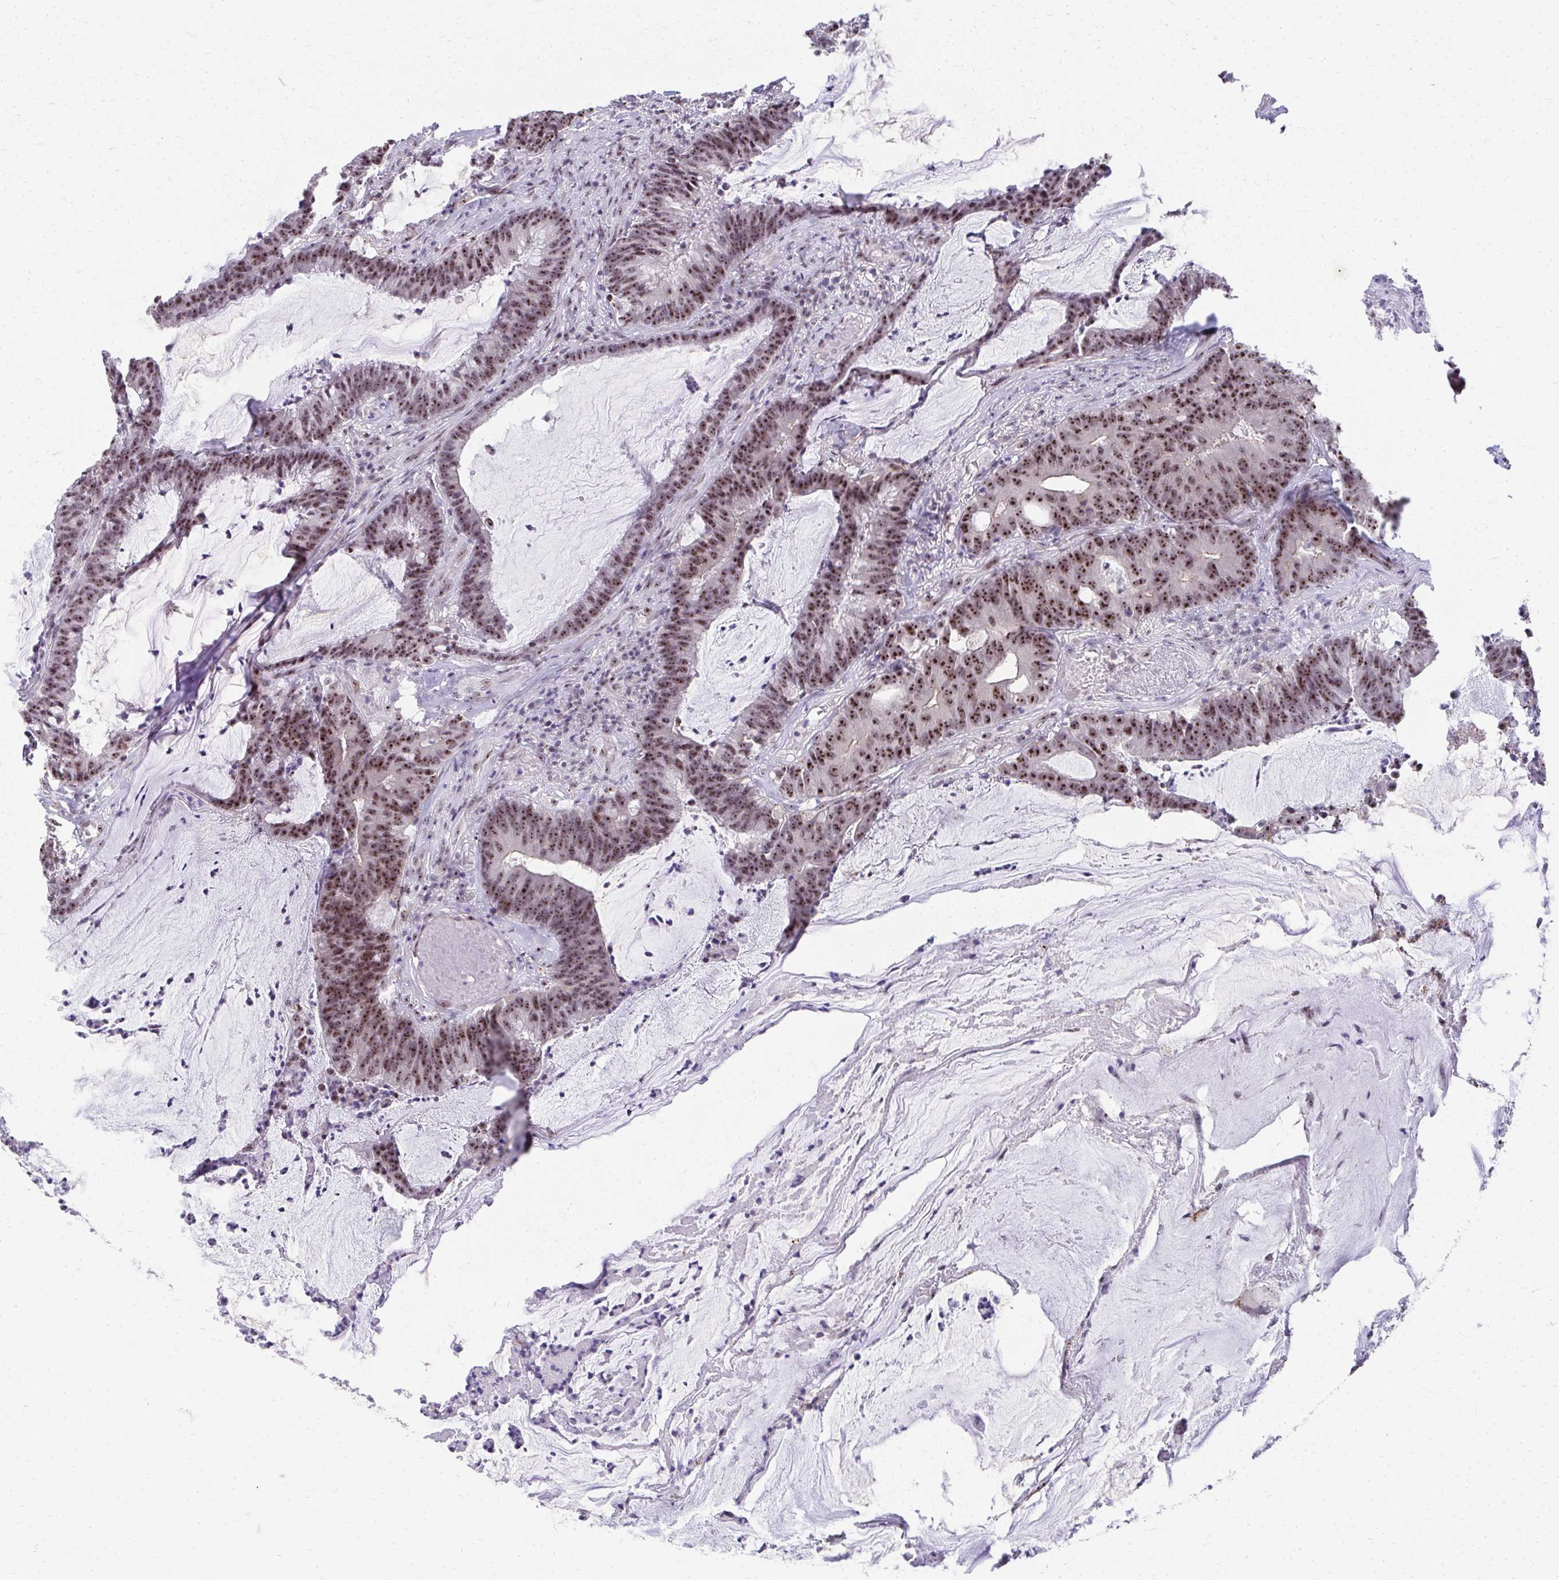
{"staining": {"intensity": "strong", "quantity": "25%-75%", "location": "nuclear"}, "tissue": "colorectal cancer", "cell_type": "Tumor cells", "image_type": "cancer", "snomed": [{"axis": "morphology", "description": "Adenocarcinoma, NOS"}, {"axis": "topography", "description": "Colon"}], "caption": "Colorectal cancer was stained to show a protein in brown. There is high levels of strong nuclear staining in about 25%-75% of tumor cells.", "gene": "HIRA", "patient": {"sex": "female", "age": 78}}